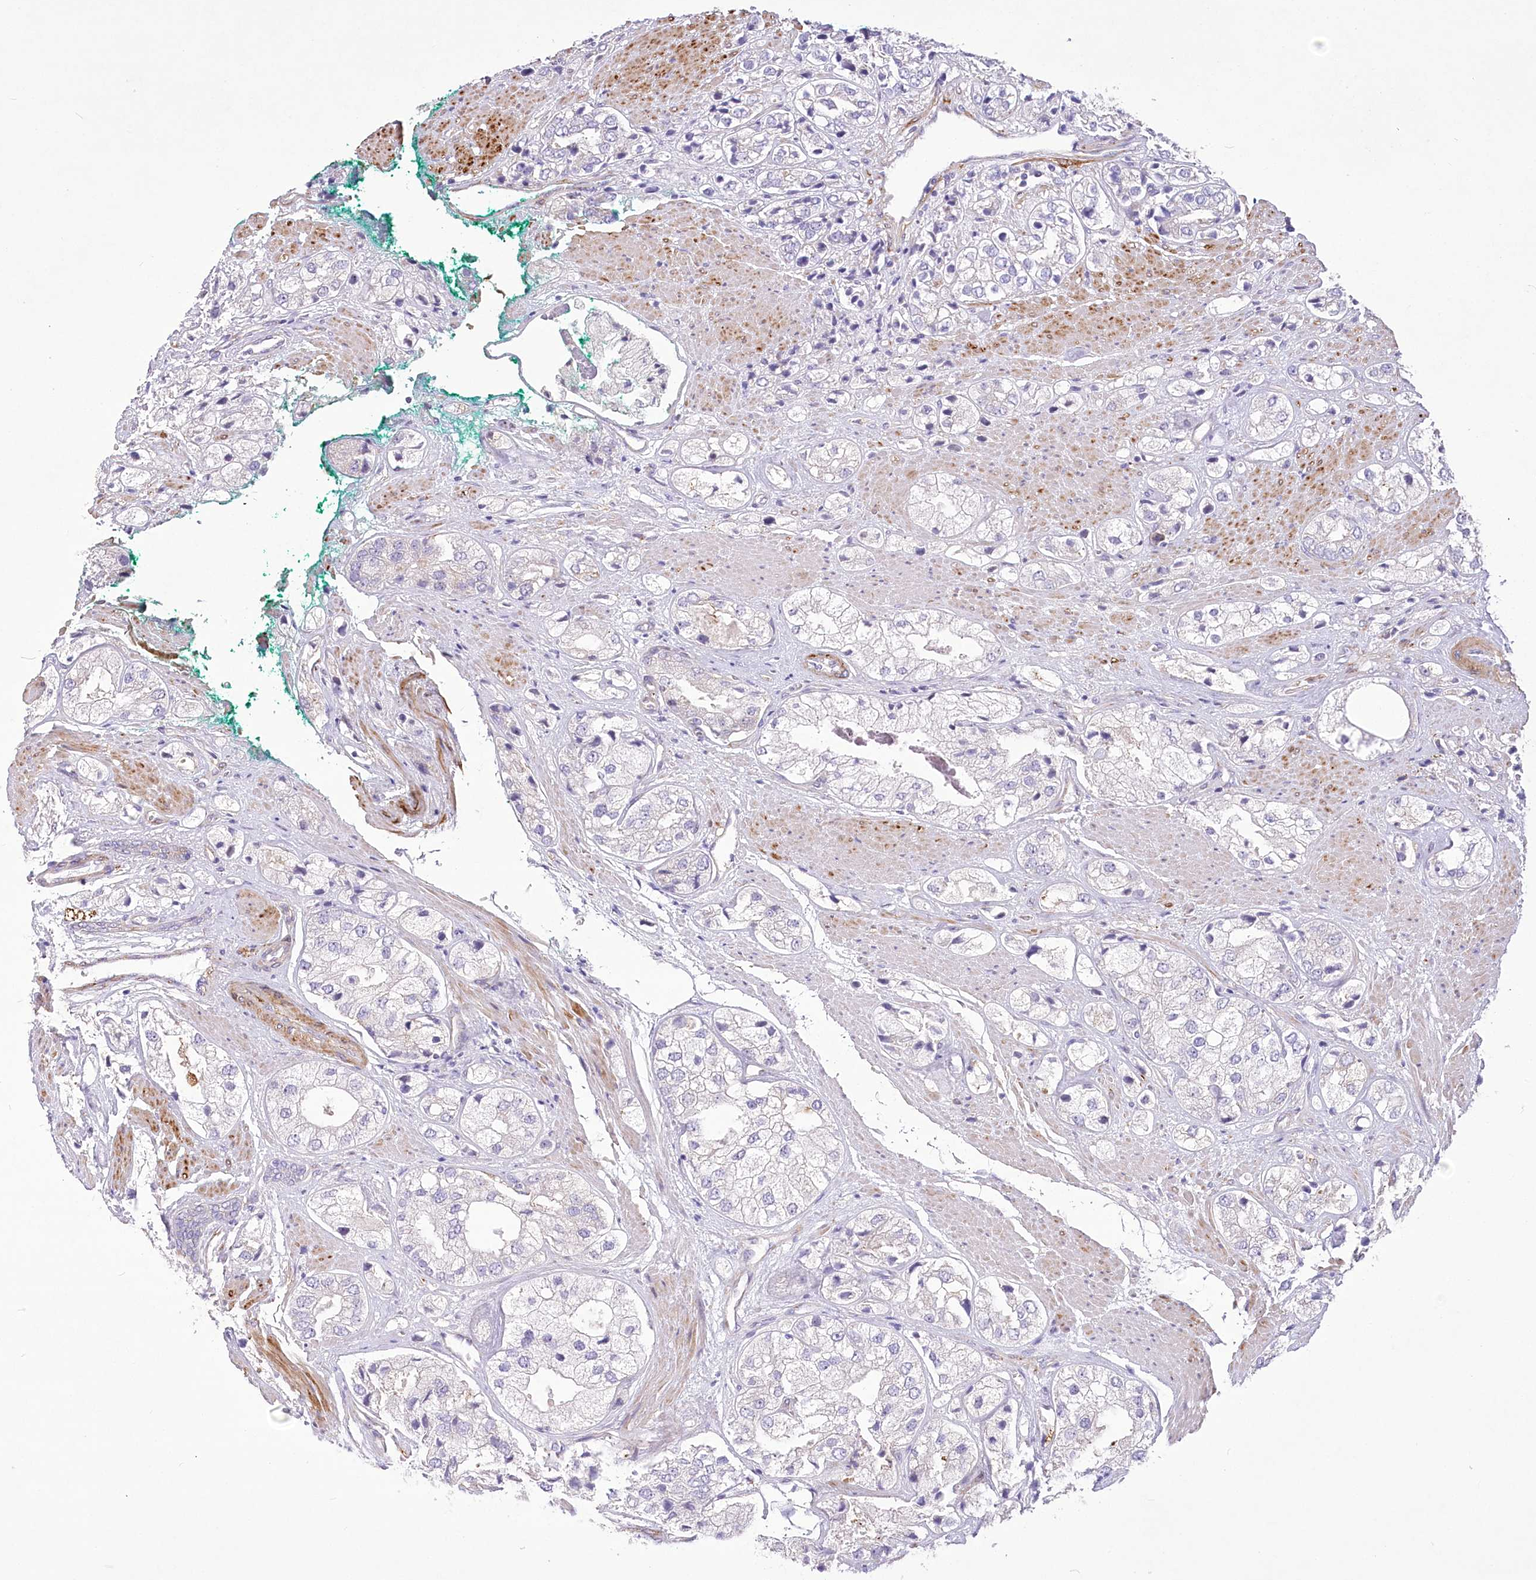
{"staining": {"intensity": "negative", "quantity": "none", "location": "none"}, "tissue": "prostate cancer", "cell_type": "Tumor cells", "image_type": "cancer", "snomed": [{"axis": "morphology", "description": "Adenocarcinoma, High grade"}, {"axis": "topography", "description": "Prostate"}], "caption": "High power microscopy histopathology image of an IHC histopathology image of prostate cancer (adenocarcinoma (high-grade)), revealing no significant positivity in tumor cells. The staining was performed using DAB (3,3'-diaminobenzidine) to visualize the protein expression in brown, while the nuclei were stained in blue with hematoxylin (Magnification: 20x).", "gene": "ANGPTL3", "patient": {"sex": "male", "age": 50}}